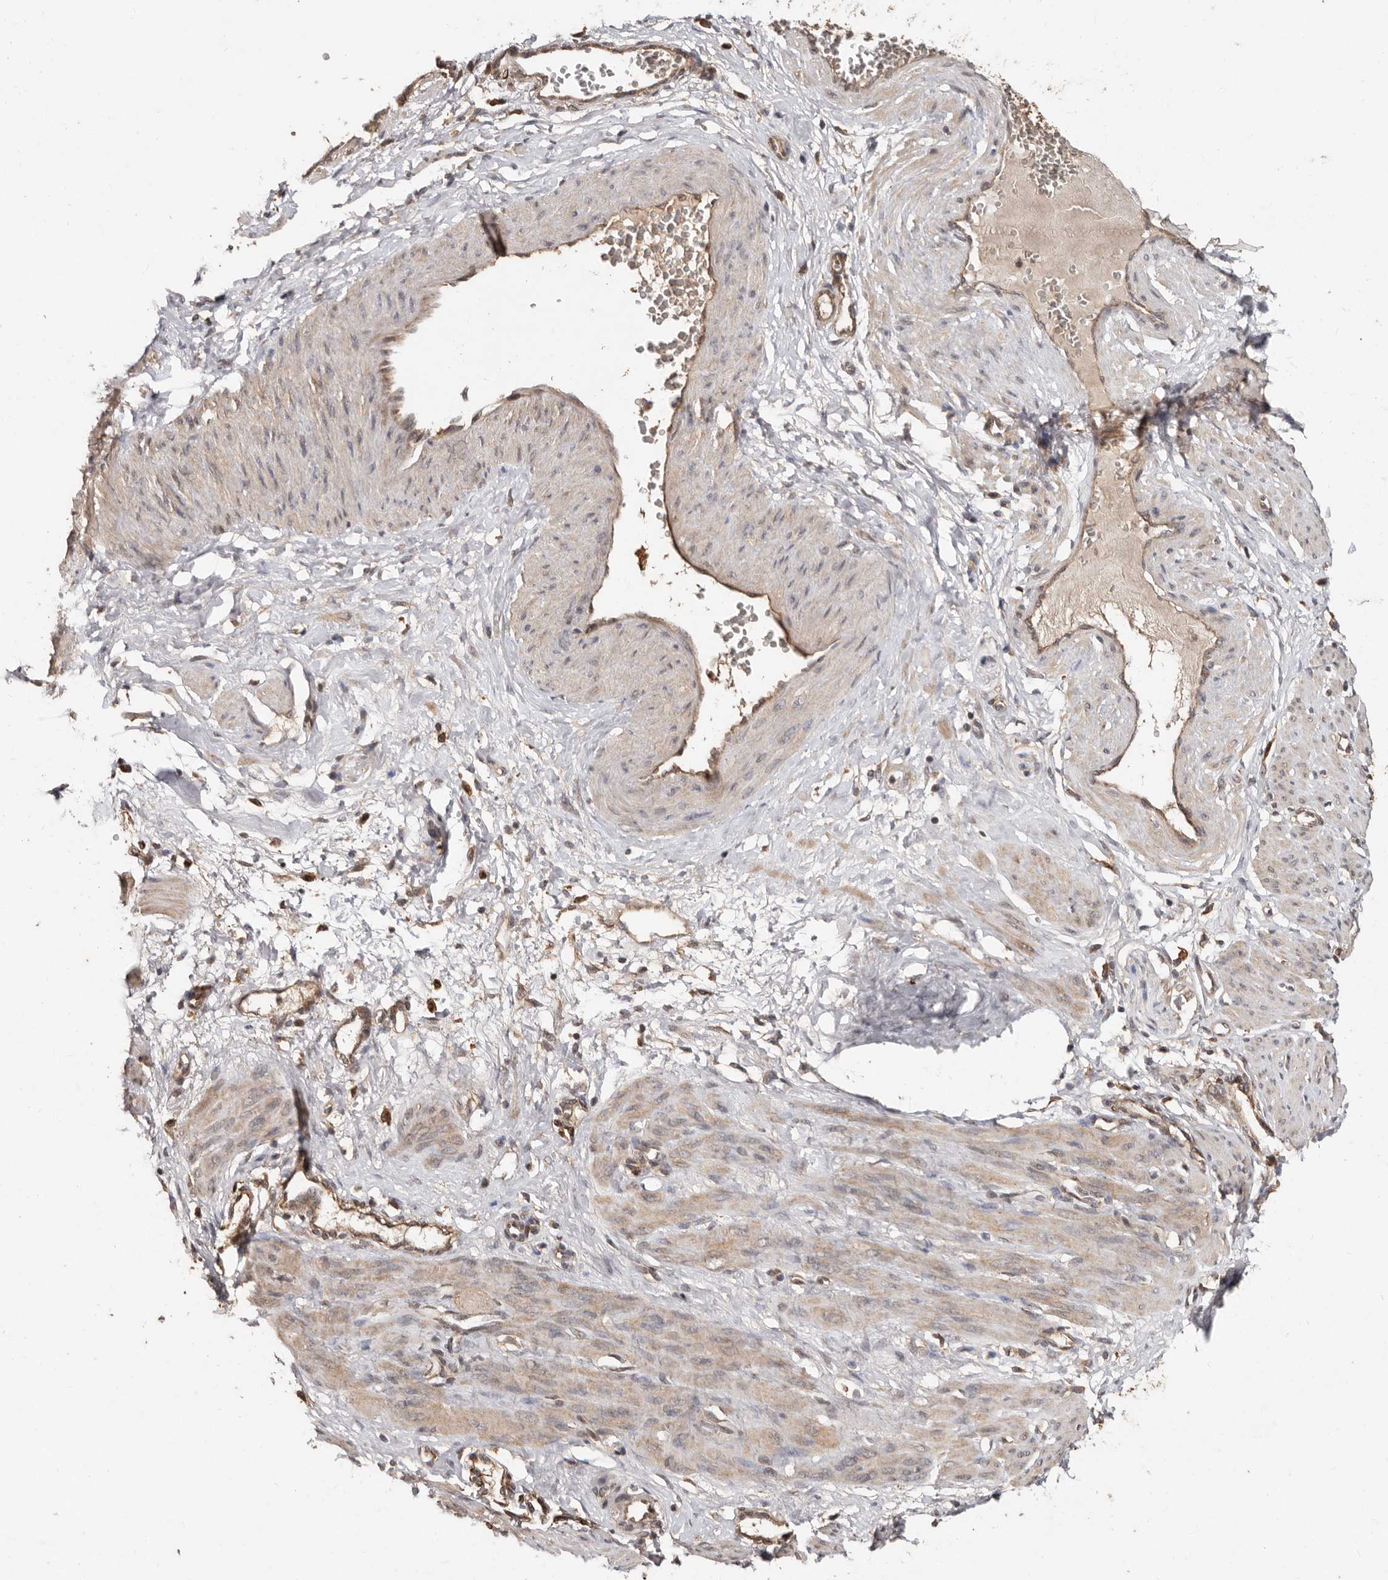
{"staining": {"intensity": "moderate", "quantity": ">75%", "location": "cytoplasmic/membranous"}, "tissue": "smooth muscle", "cell_type": "Smooth muscle cells", "image_type": "normal", "snomed": [{"axis": "morphology", "description": "Normal tissue, NOS"}, {"axis": "topography", "description": "Endometrium"}], "caption": "Unremarkable smooth muscle was stained to show a protein in brown. There is medium levels of moderate cytoplasmic/membranous expression in approximately >75% of smooth muscle cells. (Stains: DAB (3,3'-diaminobenzidine) in brown, nuclei in blue, Microscopy: brightfield microscopy at high magnification).", "gene": "RSPO2", "patient": {"sex": "female", "age": 33}}